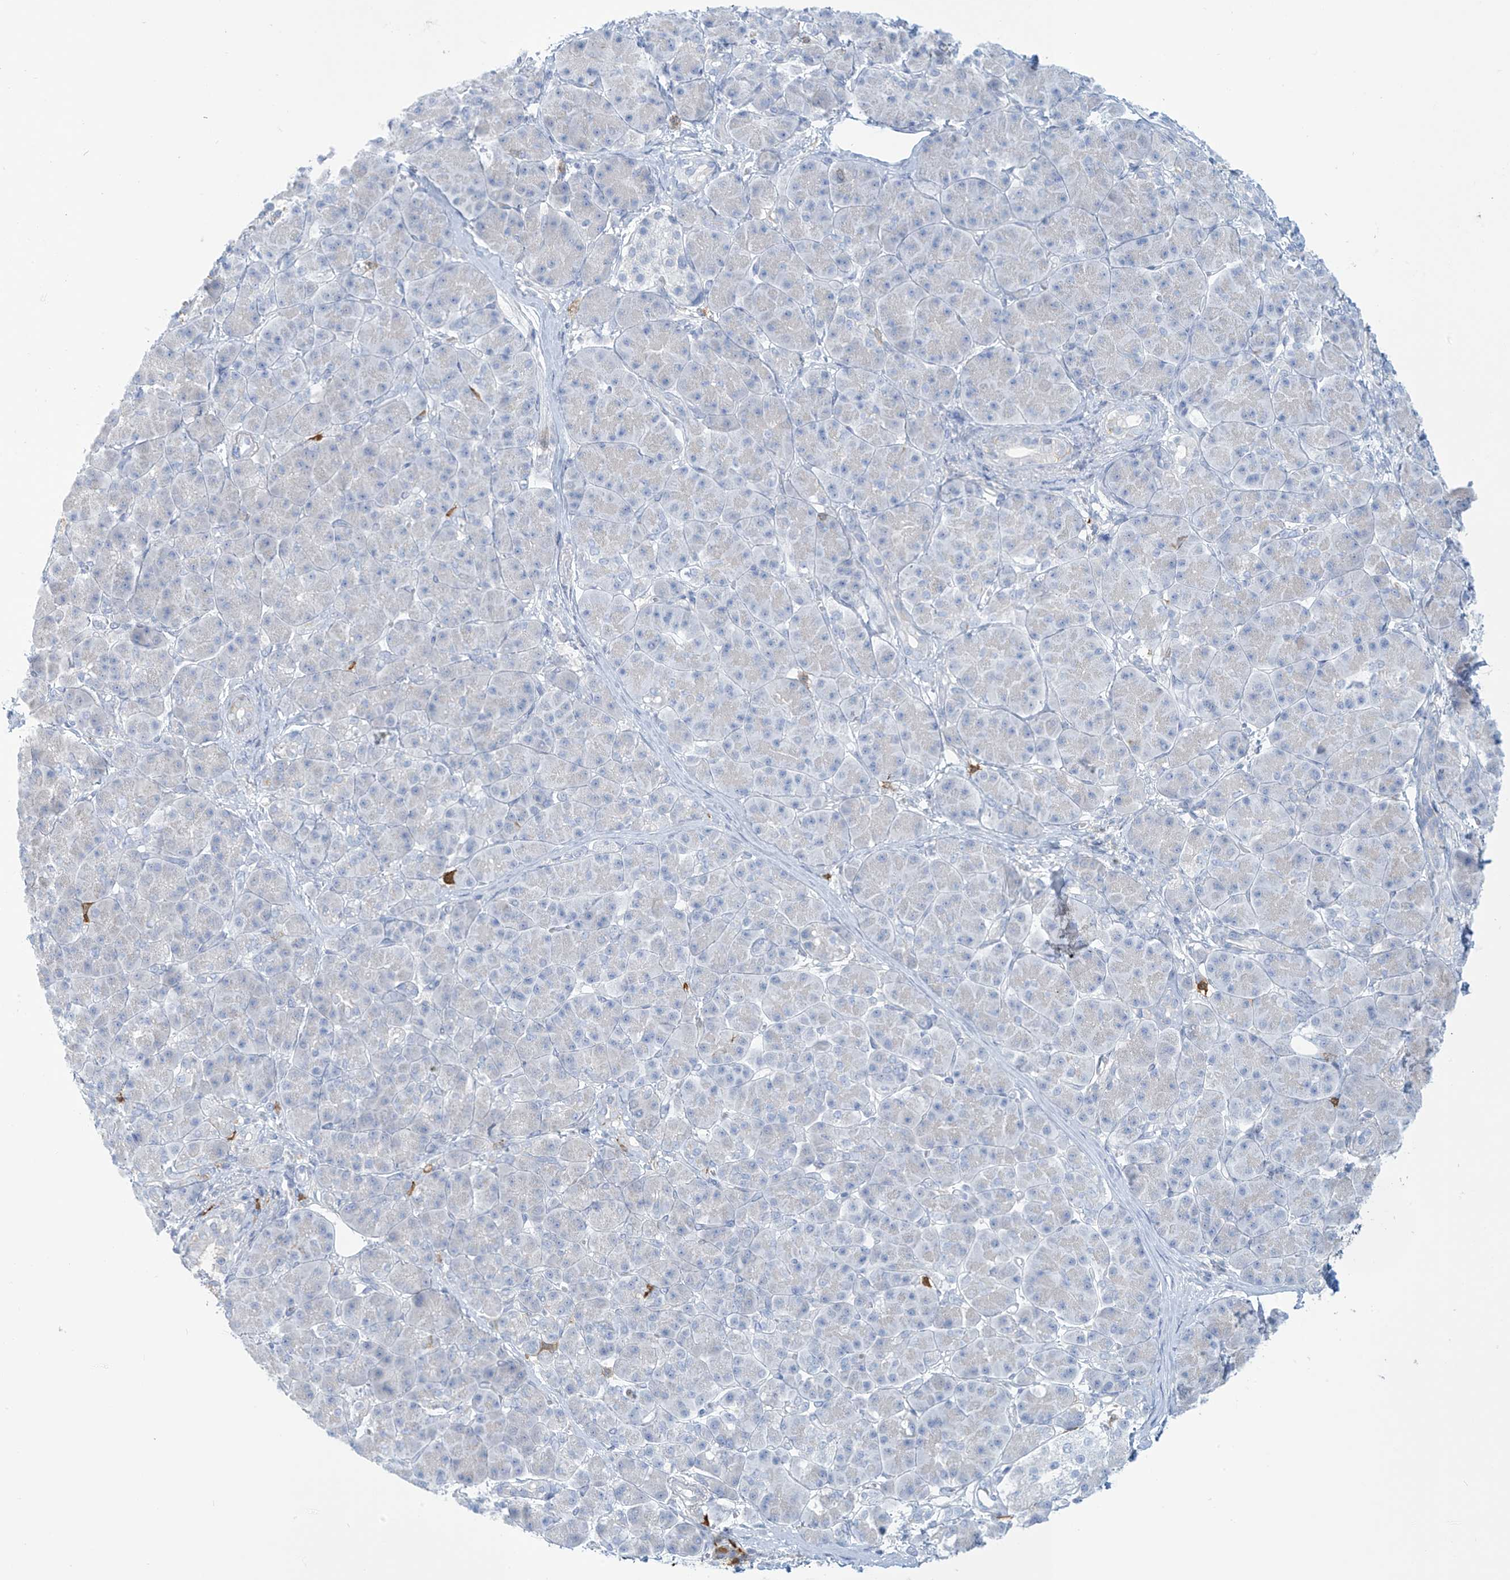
{"staining": {"intensity": "negative", "quantity": "none", "location": "none"}, "tissue": "pancreatic cancer", "cell_type": "Tumor cells", "image_type": "cancer", "snomed": [{"axis": "morphology", "description": "Normal tissue, NOS"}, {"axis": "morphology", "description": "Adenocarcinoma, NOS"}, {"axis": "topography", "description": "Pancreas"}], "caption": "Photomicrograph shows no protein staining in tumor cells of pancreatic cancer tissue.", "gene": "TRMT2B", "patient": {"sex": "female", "age": 68}}